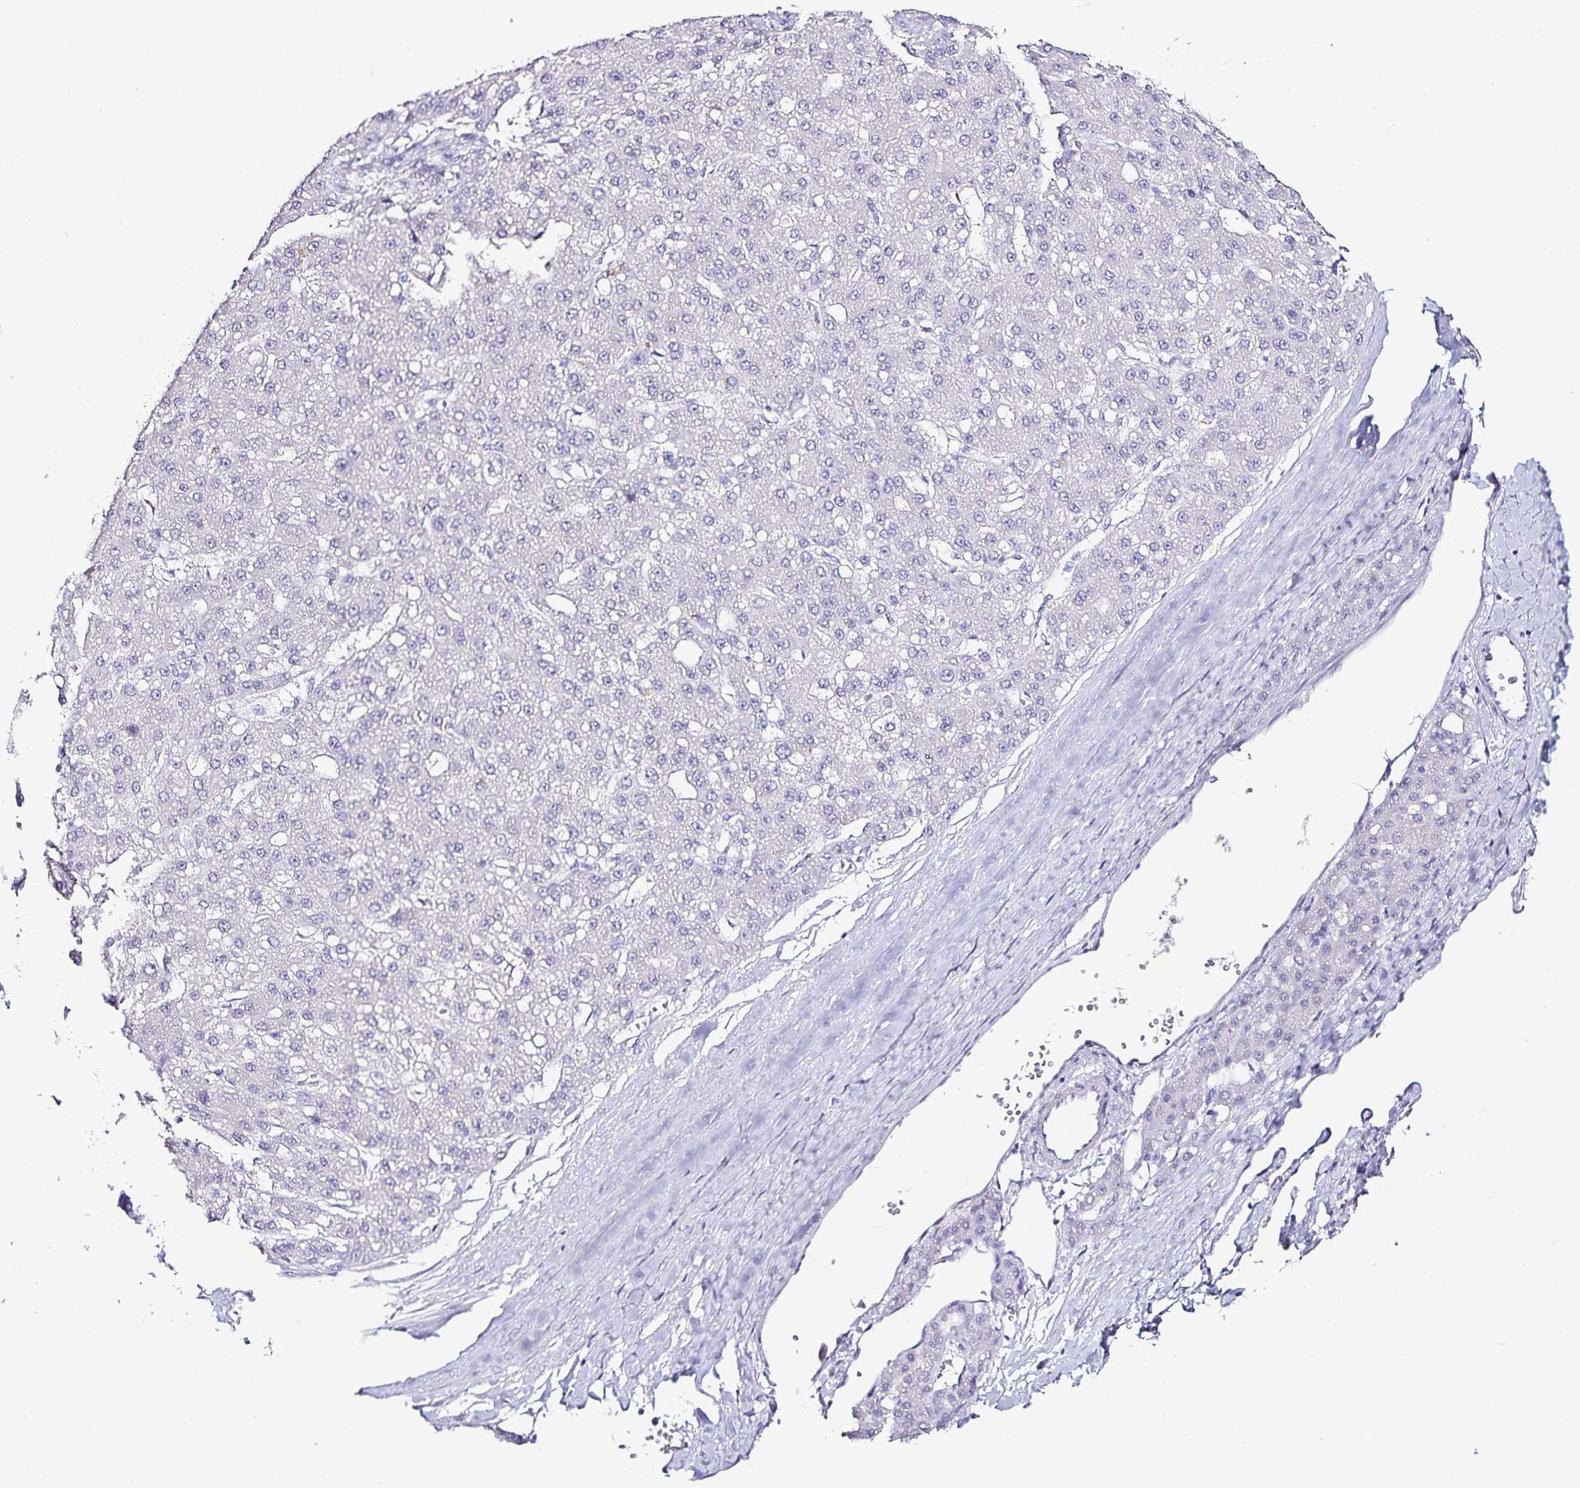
{"staining": {"intensity": "negative", "quantity": "none", "location": "none"}, "tissue": "liver cancer", "cell_type": "Tumor cells", "image_type": "cancer", "snomed": [{"axis": "morphology", "description": "Carcinoma, Hepatocellular, NOS"}, {"axis": "topography", "description": "Liver"}], "caption": "IHC image of human hepatocellular carcinoma (liver) stained for a protein (brown), which shows no staining in tumor cells.", "gene": "TSPAN7", "patient": {"sex": "male", "age": 67}}